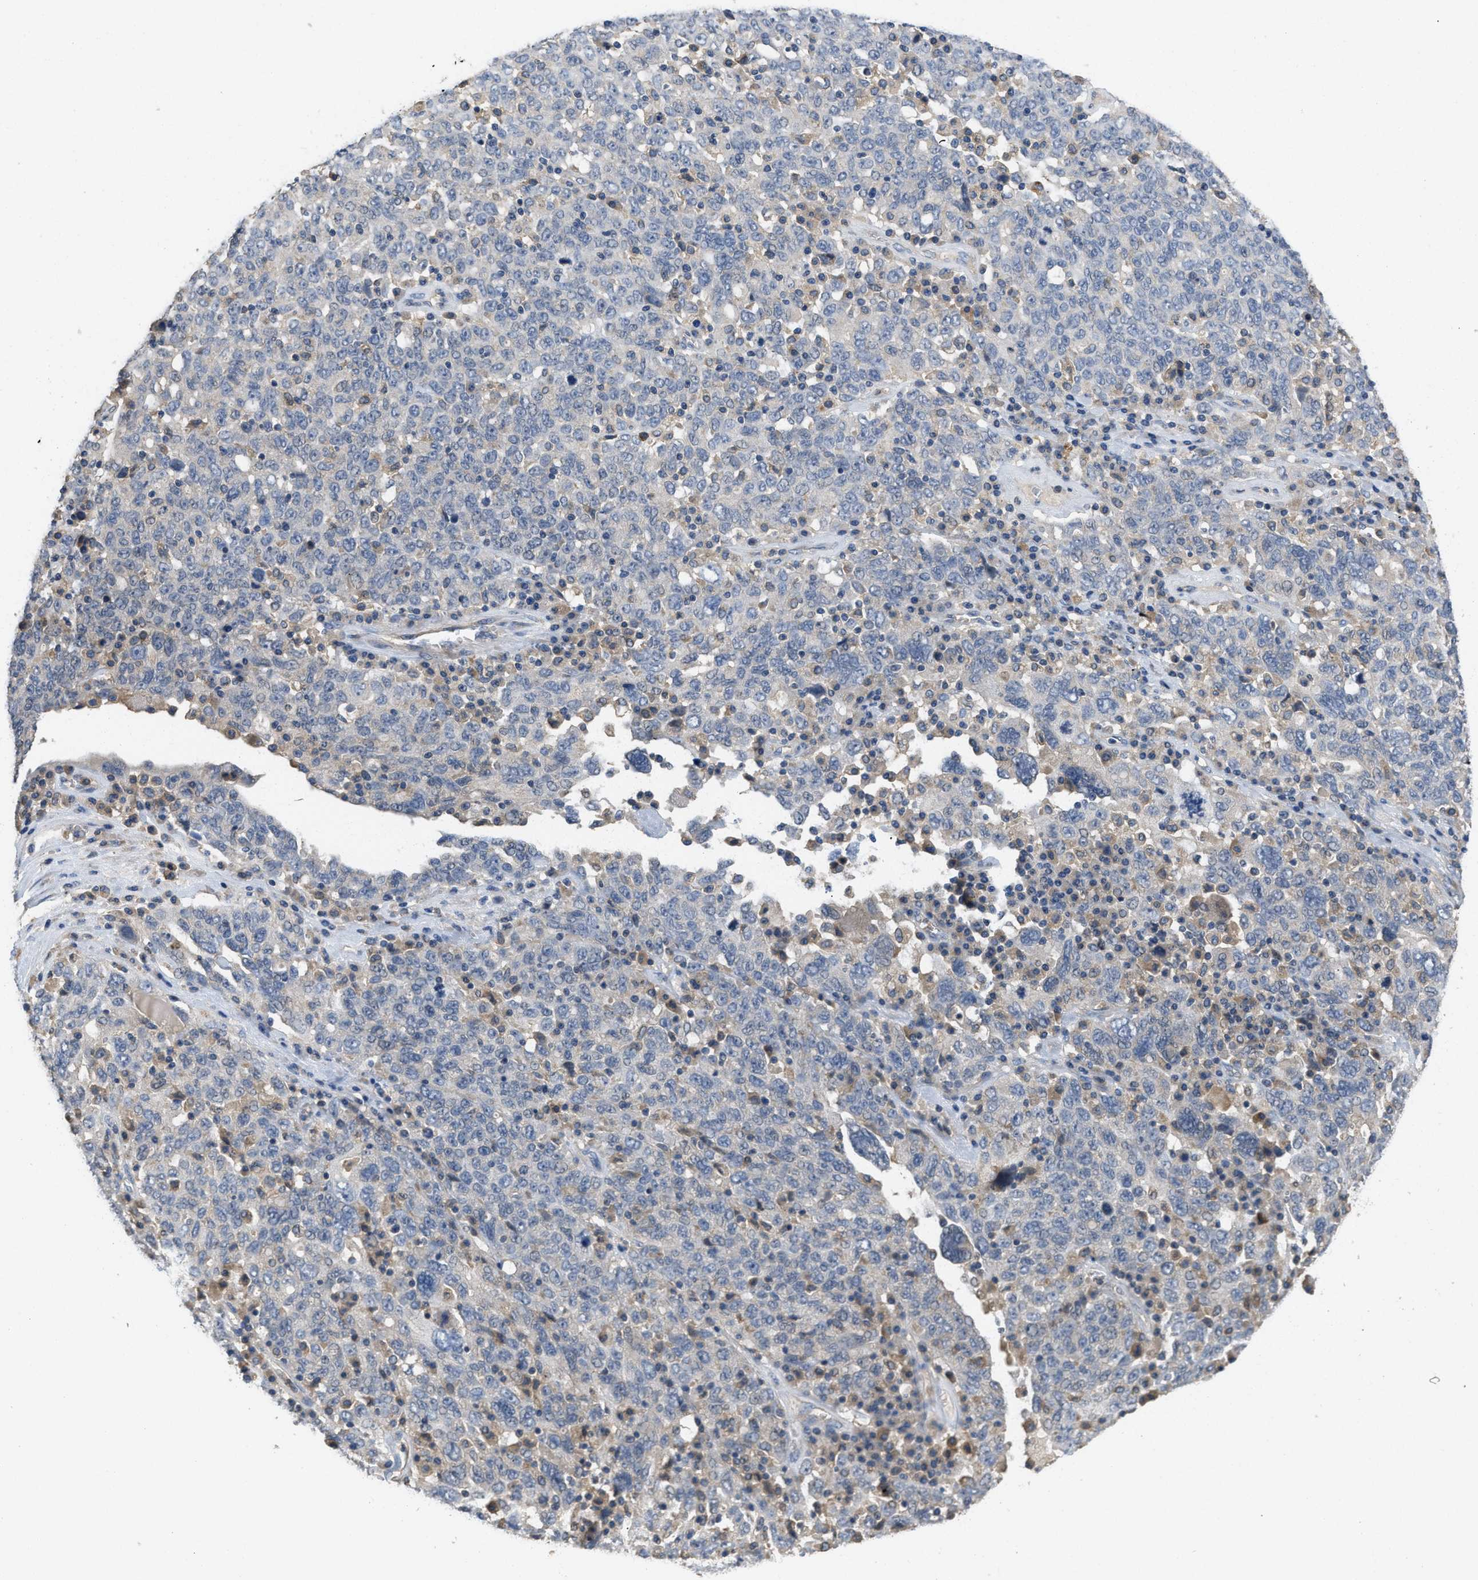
{"staining": {"intensity": "negative", "quantity": "none", "location": "none"}, "tissue": "ovarian cancer", "cell_type": "Tumor cells", "image_type": "cancer", "snomed": [{"axis": "morphology", "description": "Carcinoma, endometroid"}, {"axis": "topography", "description": "Ovary"}], "caption": "This is an IHC photomicrograph of human ovarian cancer (endometroid carcinoma). There is no expression in tumor cells.", "gene": "RNF216", "patient": {"sex": "female", "age": 62}}